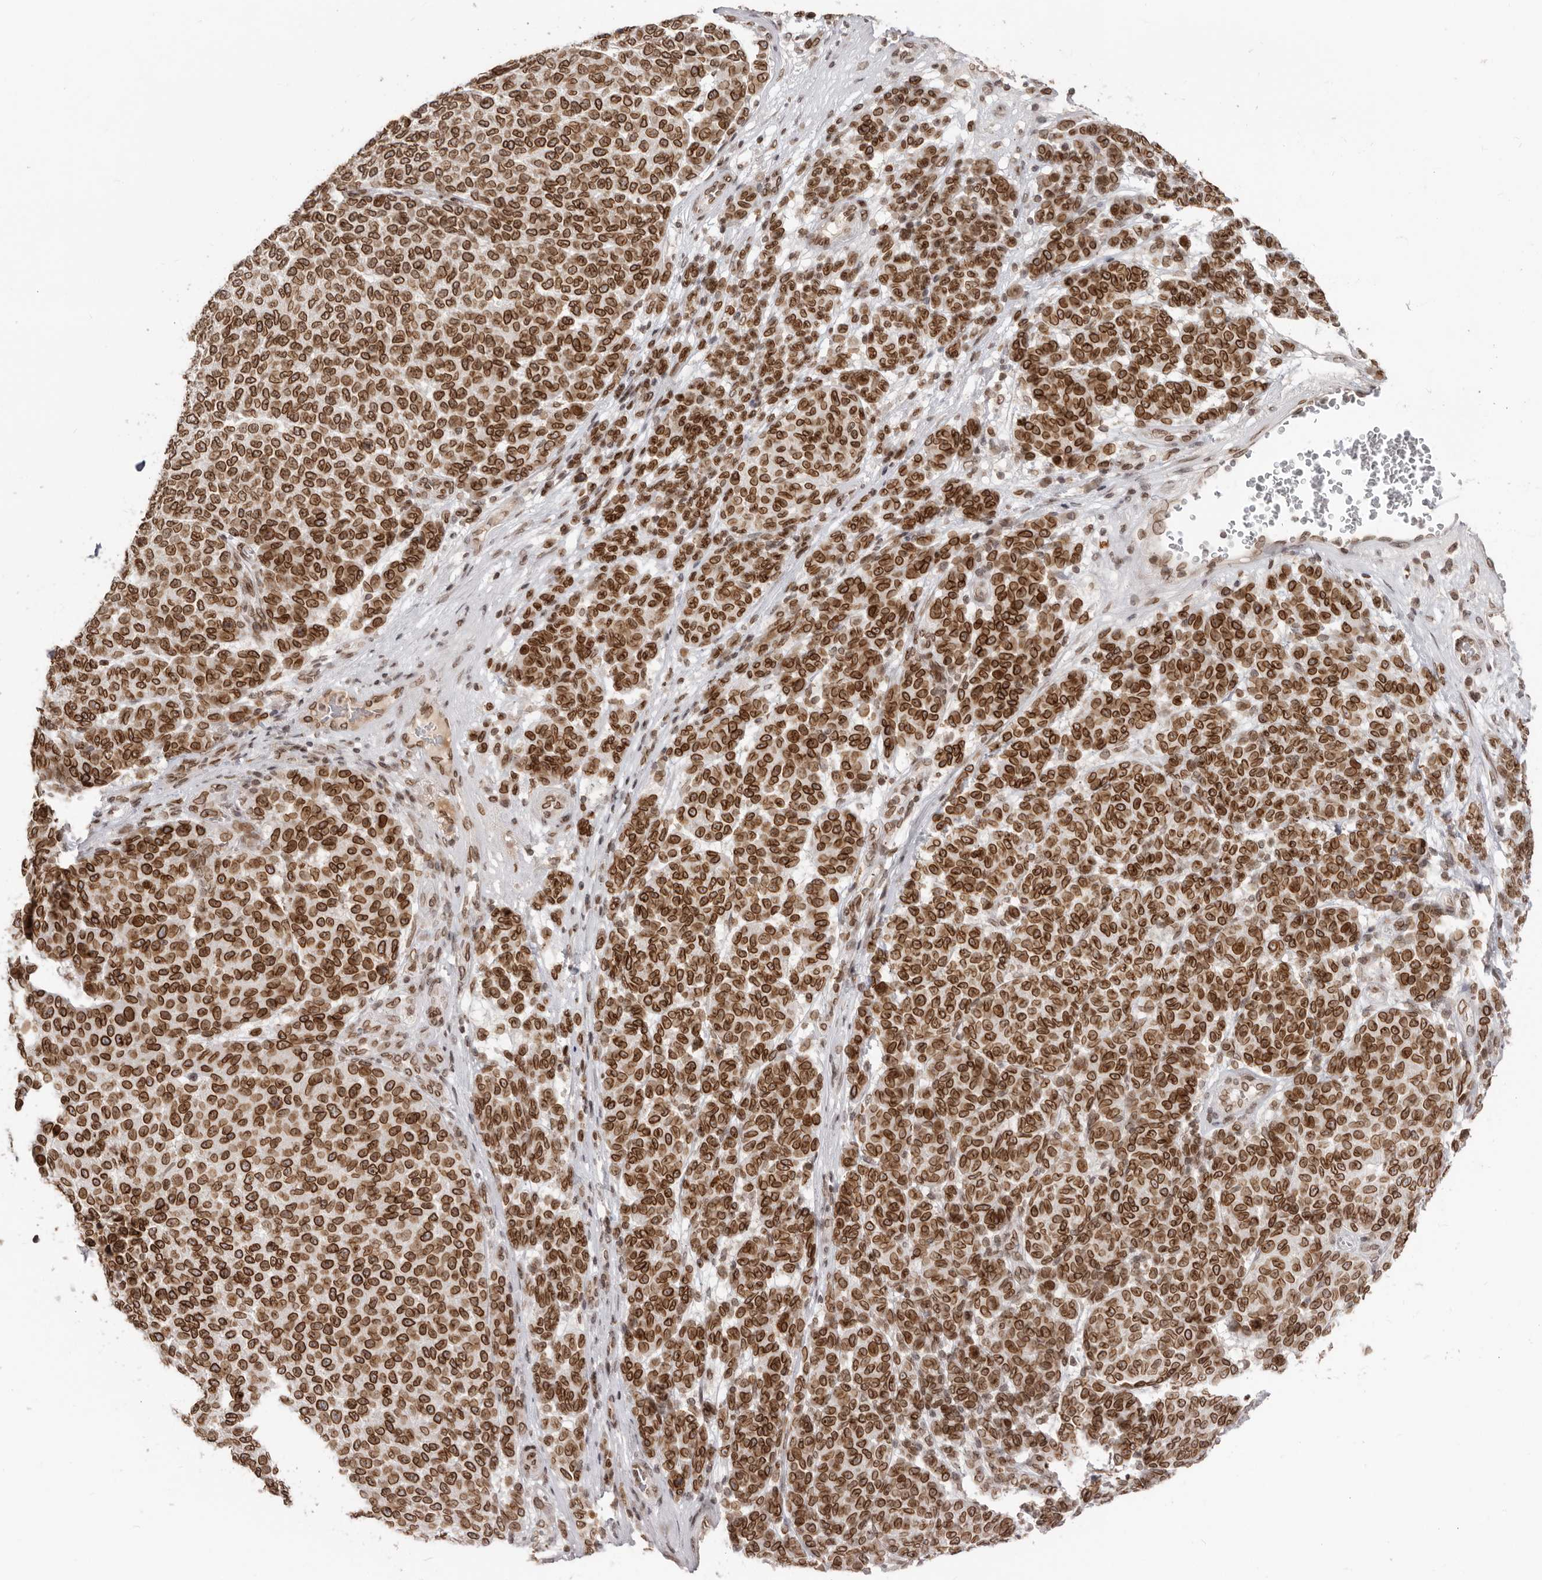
{"staining": {"intensity": "strong", "quantity": ">75%", "location": "cytoplasmic/membranous,nuclear"}, "tissue": "melanoma", "cell_type": "Tumor cells", "image_type": "cancer", "snomed": [{"axis": "morphology", "description": "Malignant melanoma, NOS"}, {"axis": "topography", "description": "Skin"}], "caption": "Melanoma stained with a protein marker displays strong staining in tumor cells.", "gene": "NUP153", "patient": {"sex": "male", "age": 59}}